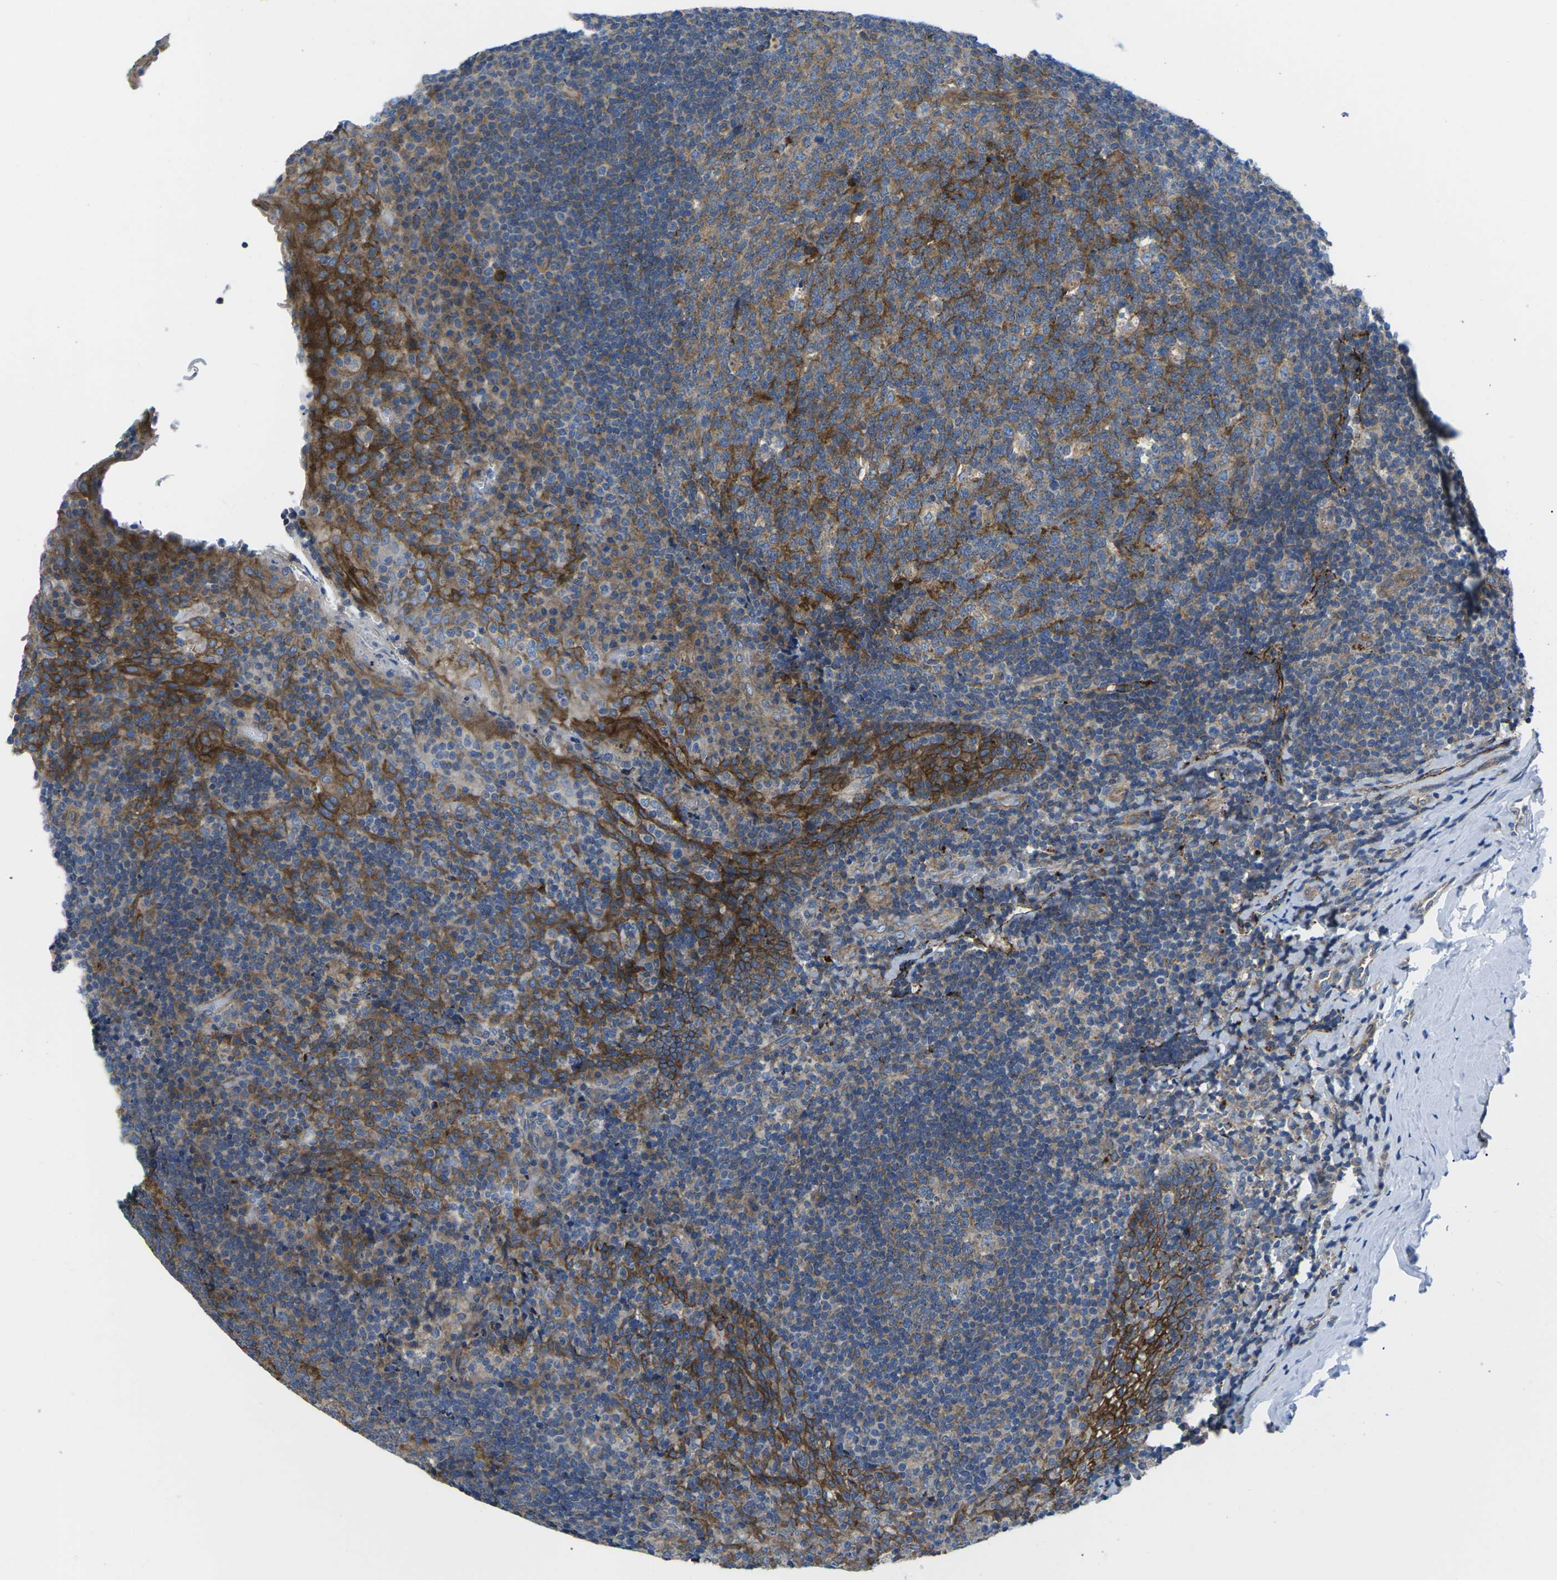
{"staining": {"intensity": "moderate", "quantity": "25%-75%", "location": "cytoplasmic/membranous"}, "tissue": "tonsil", "cell_type": "Germinal center cells", "image_type": "normal", "snomed": [{"axis": "morphology", "description": "Normal tissue, NOS"}, {"axis": "topography", "description": "Tonsil"}], "caption": "Tonsil stained with a brown dye demonstrates moderate cytoplasmic/membranous positive expression in approximately 25%-75% of germinal center cells.", "gene": "DLG1", "patient": {"sex": "male", "age": 17}}